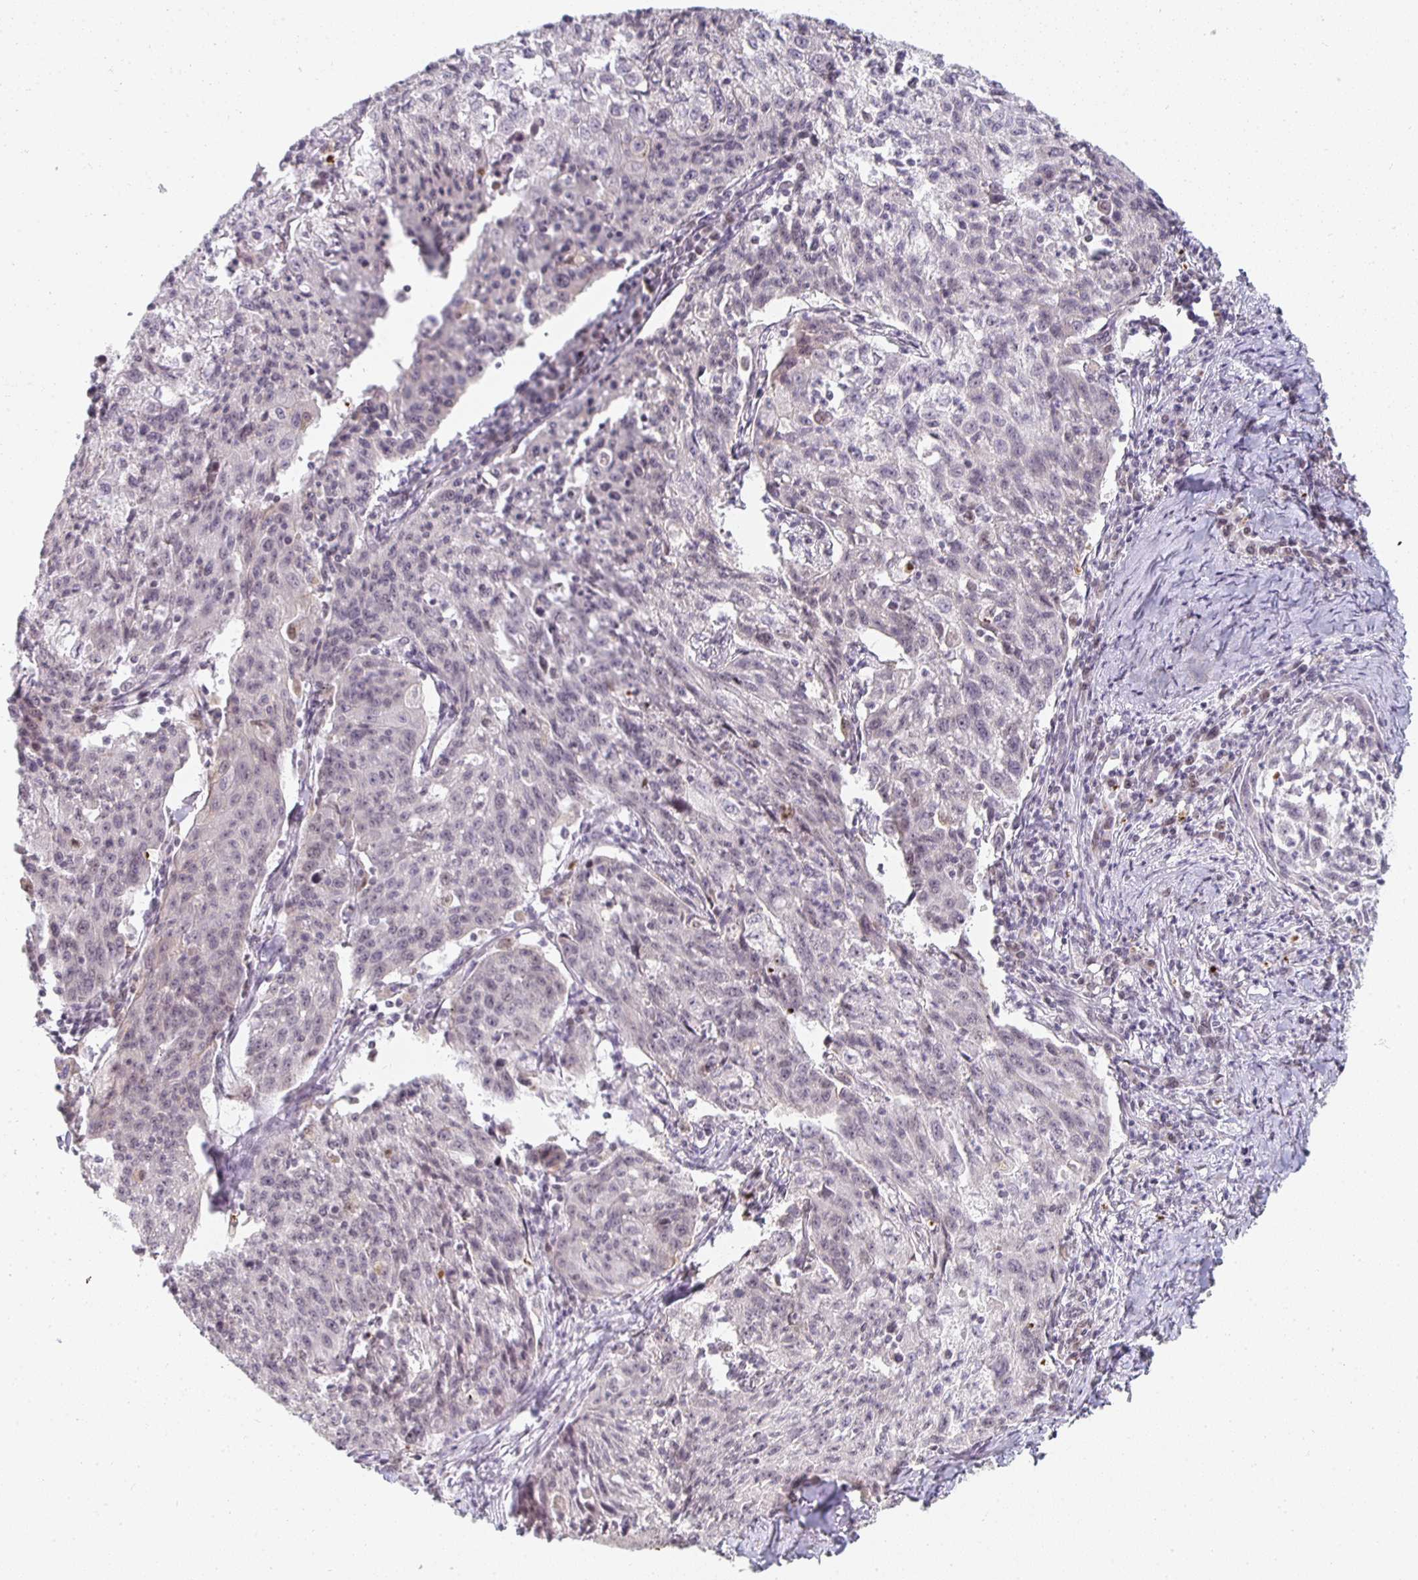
{"staining": {"intensity": "negative", "quantity": "none", "location": "none"}, "tissue": "lung cancer", "cell_type": "Tumor cells", "image_type": "cancer", "snomed": [{"axis": "morphology", "description": "Squamous cell carcinoma, NOS"}, {"axis": "morphology", "description": "Squamous cell carcinoma, metastatic, NOS"}, {"axis": "topography", "description": "Bronchus"}, {"axis": "topography", "description": "Lung"}], "caption": "An immunohistochemistry (IHC) image of lung cancer (squamous cell carcinoma) is shown. There is no staining in tumor cells of lung cancer (squamous cell carcinoma).", "gene": "SMARCA2", "patient": {"sex": "male", "age": 62}}